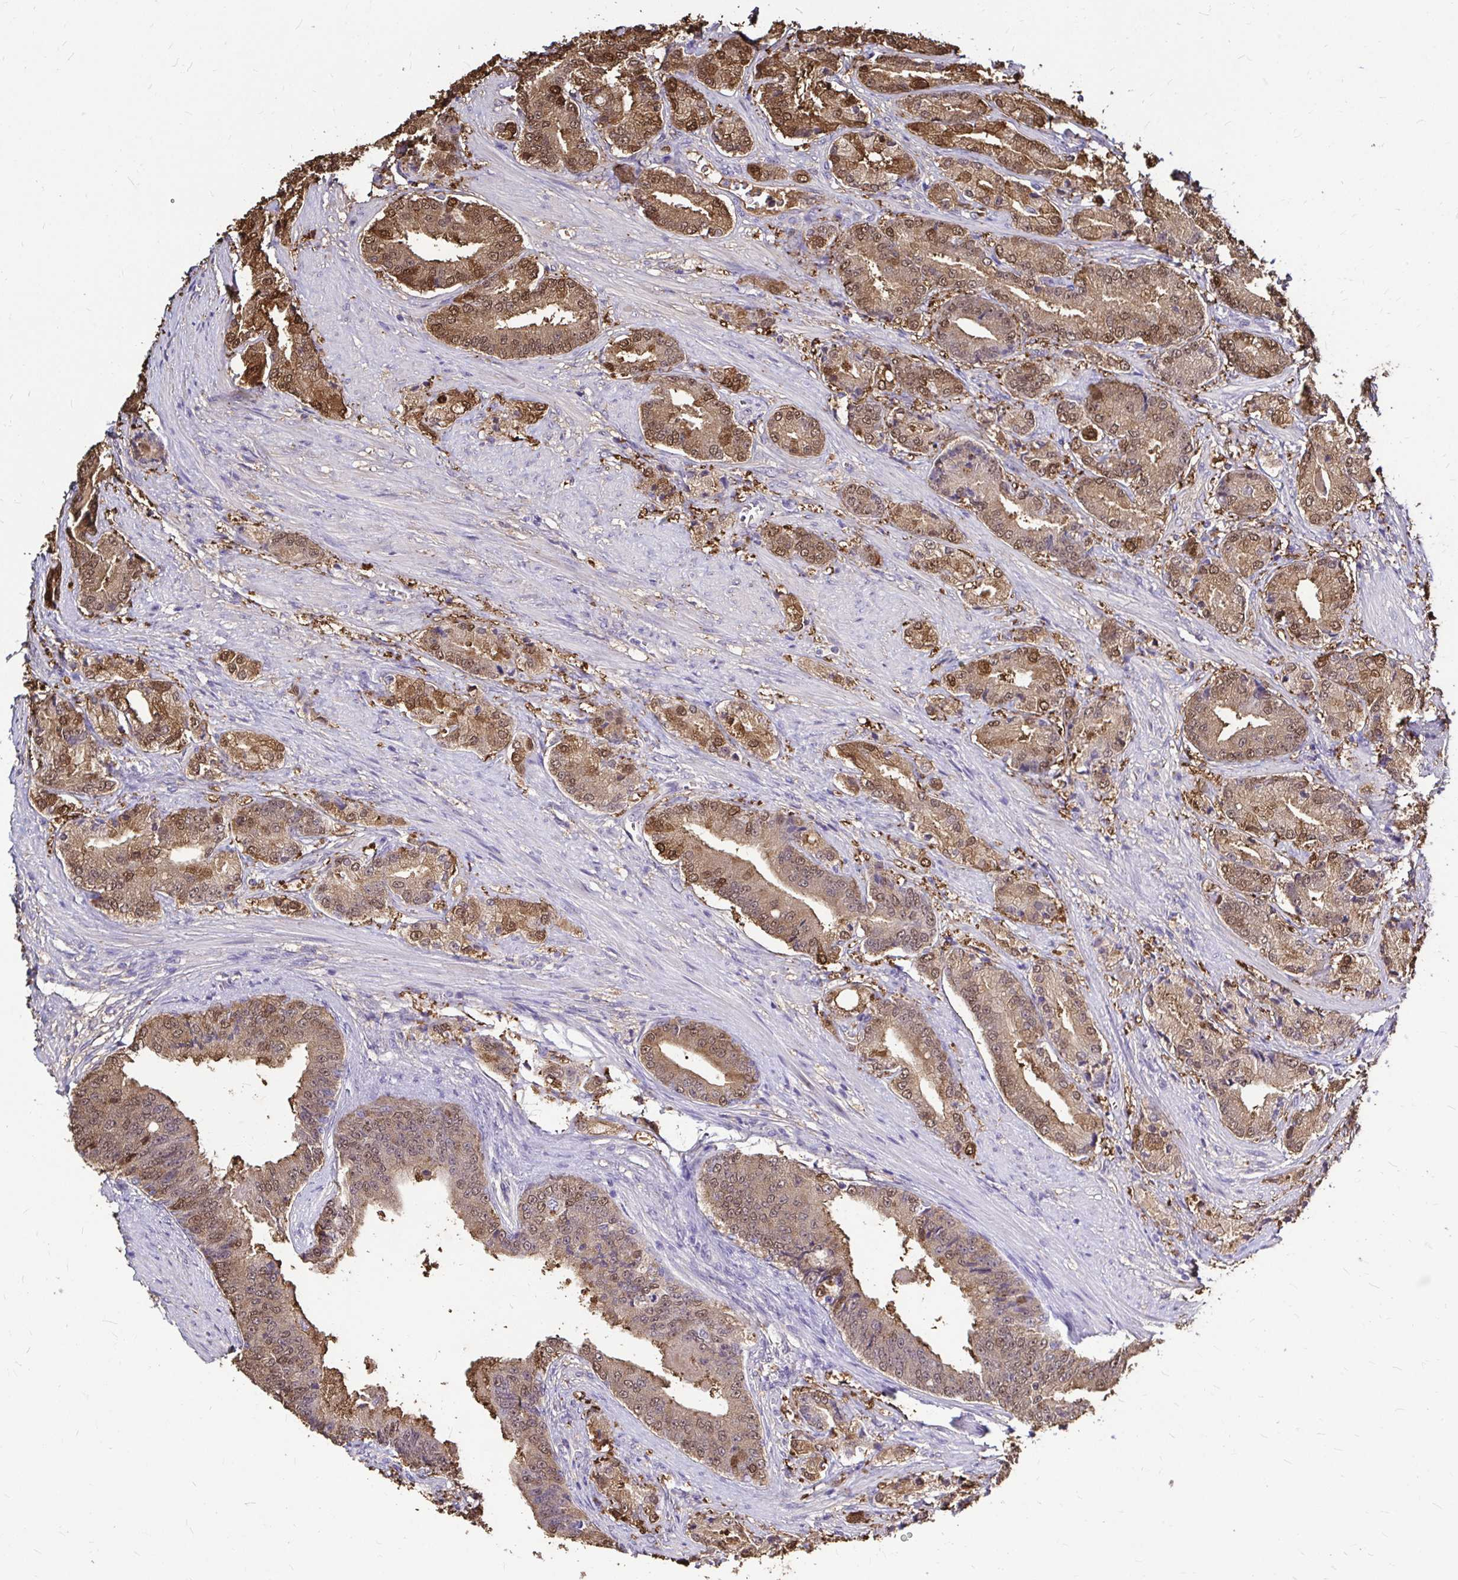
{"staining": {"intensity": "moderate", "quantity": ">75%", "location": "cytoplasmic/membranous,nuclear"}, "tissue": "prostate cancer", "cell_type": "Tumor cells", "image_type": "cancer", "snomed": [{"axis": "morphology", "description": "Adenocarcinoma, High grade"}, {"axis": "topography", "description": "Prostate and seminal vesicle, NOS"}], "caption": "High-grade adenocarcinoma (prostate) was stained to show a protein in brown. There is medium levels of moderate cytoplasmic/membranous and nuclear expression in about >75% of tumor cells. (Stains: DAB in brown, nuclei in blue, Microscopy: brightfield microscopy at high magnification).", "gene": "IDH1", "patient": {"sex": "male", "age": 61}}